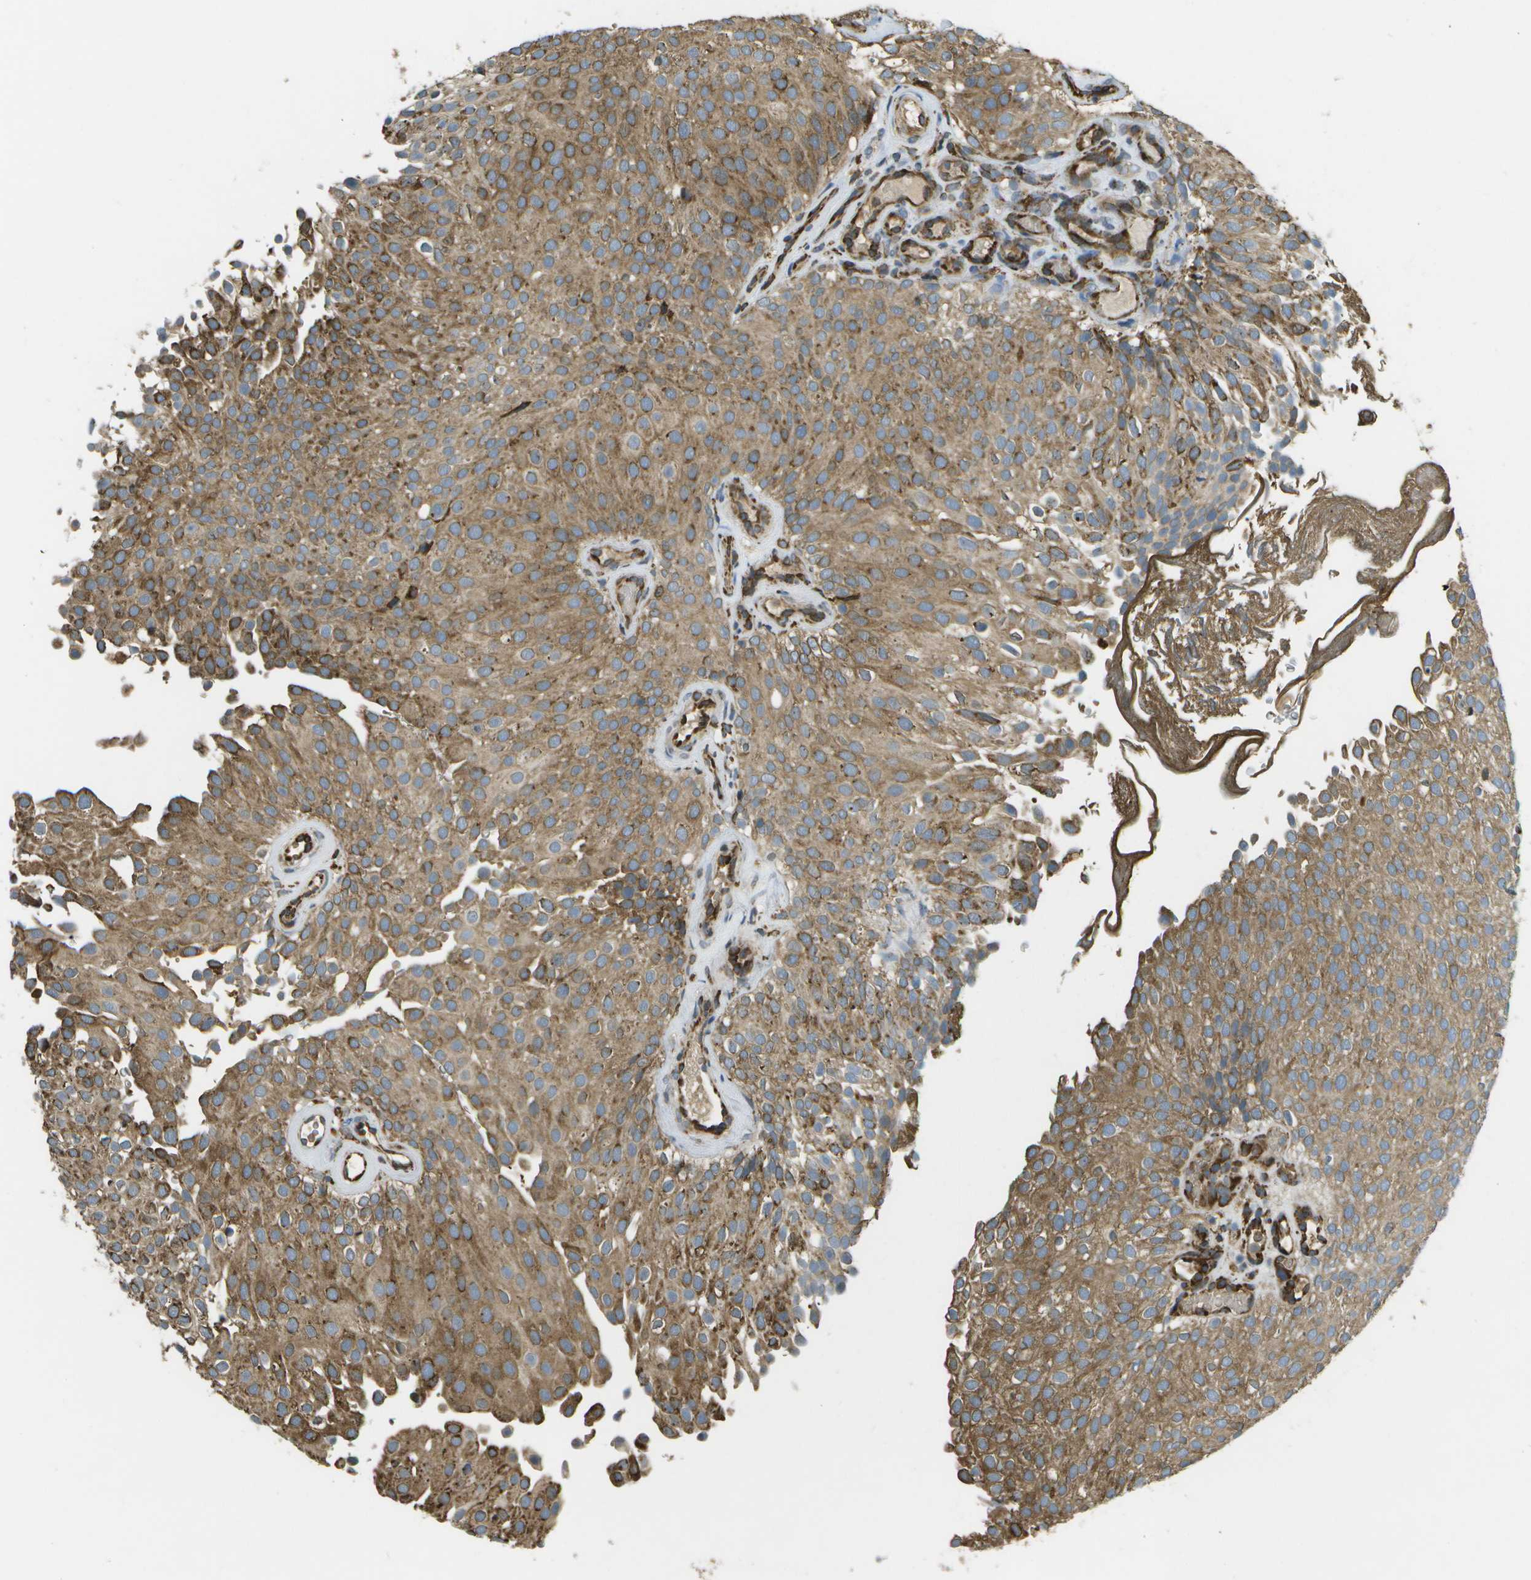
{"staining": {"intensity": "moderate", "quantity": ">75%", "location": "cytoplasmic/membranous"}, "tissue": "urothelial cancer", "cell_type": "Tumor cells", "image_type": "cancer", "snomed": [{"axis": "morphology", "description": "Urothelial carcinoma, Low grade"}, {"axis": "topography", "description": "Urinary bladder"}], "caption": "IHC of human urothelial carcinoma (low-grade) reveals medium levels of moderate cytoplasmic/membranous expression in about >75% of tumor cells.", "gene": "PDIA4", "patient": {"sex": "male", "age": 78}}